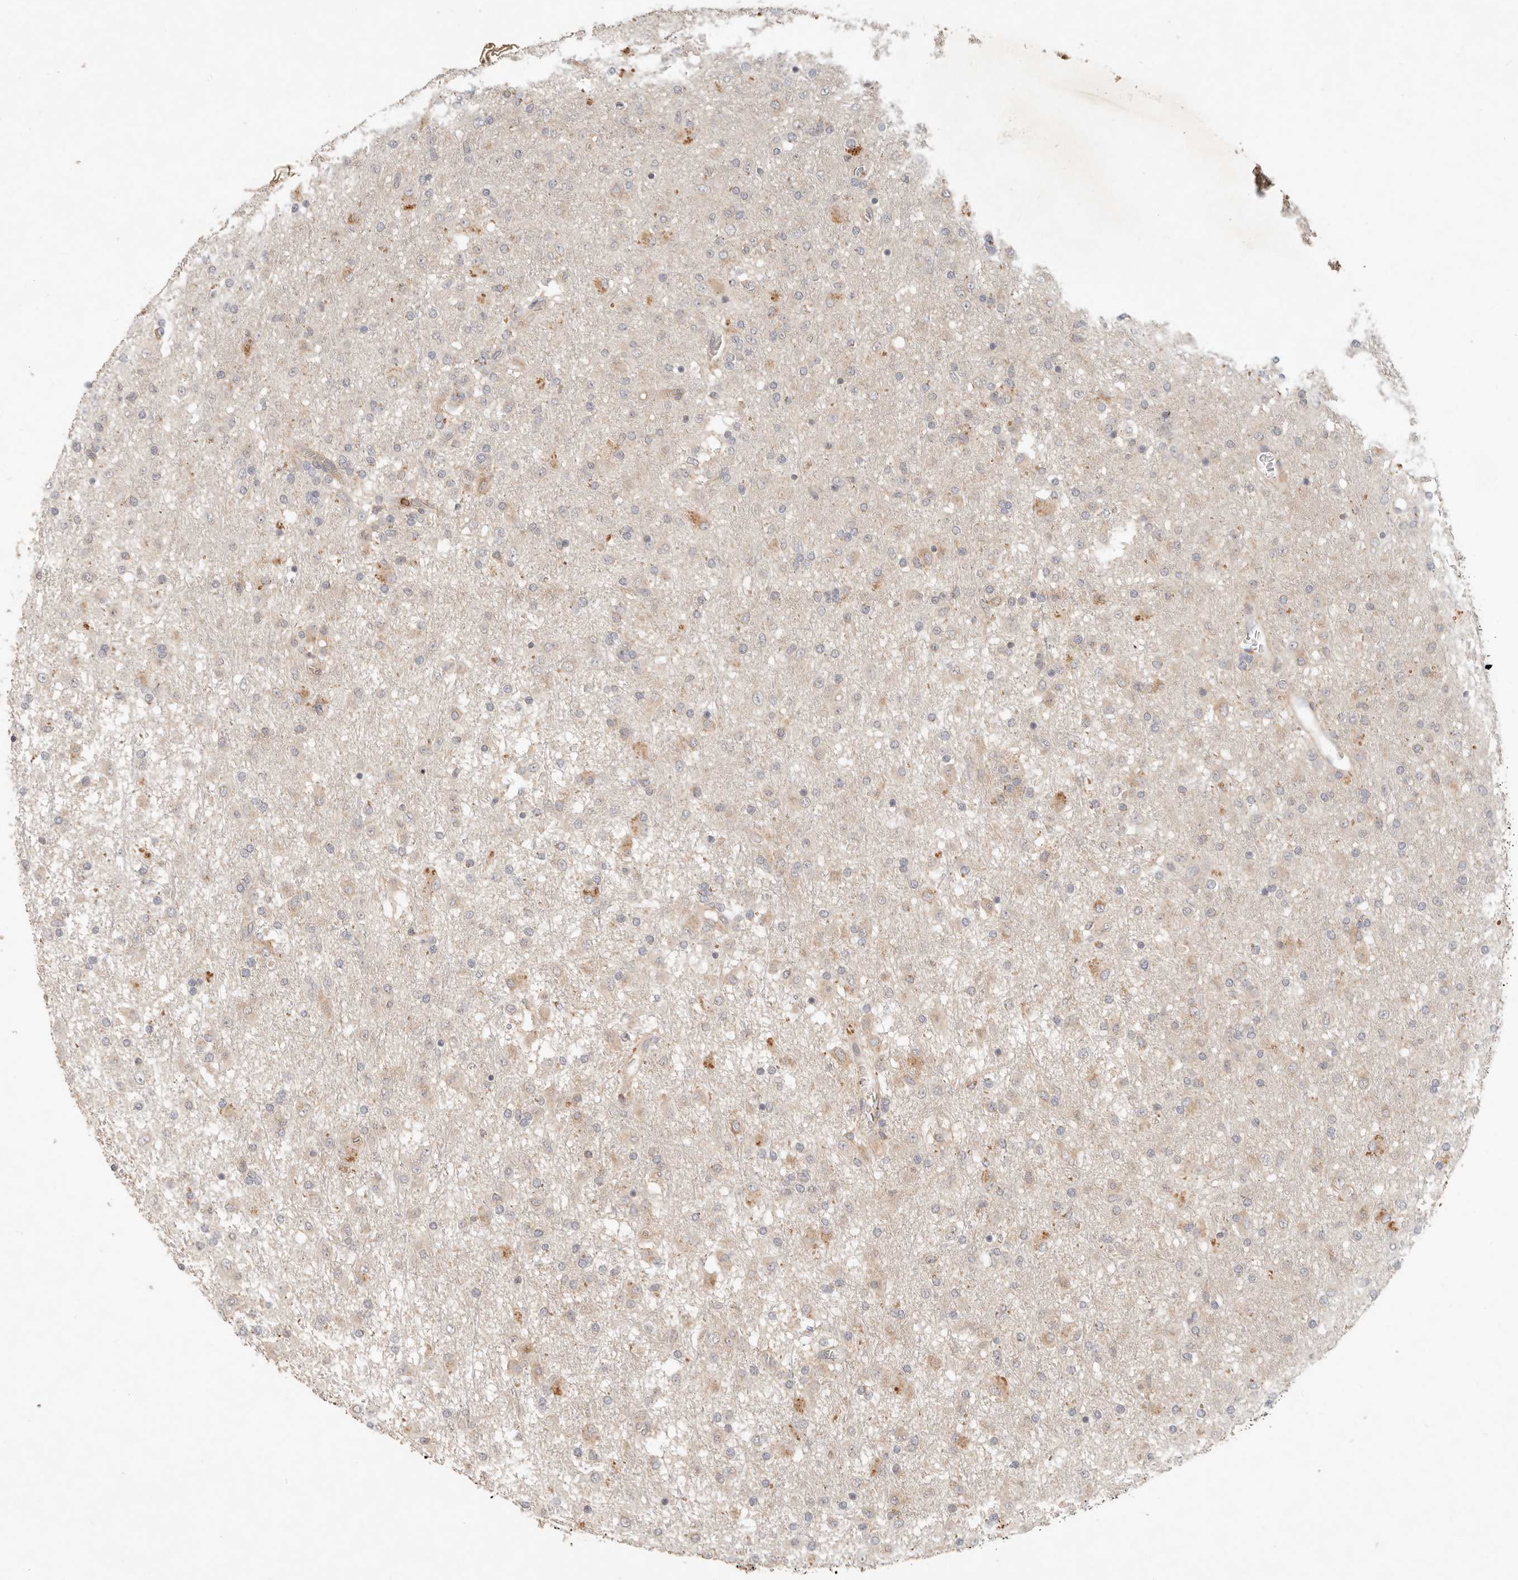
{"staining": {"intensity": "weak", "quantity": "25%-75%", "location": "cytoplasmic/membranous"}, "tissue": "glioma", "cell_type": "Tumor cells", "image_type": "cancer", "snomed": [{"axis": "morphology", "description": "Glioma, malignant, Low grade"}, {"axis": "topography", "description": "Brain"}], "caption": "Immunohistochemical staining of glioma reveals weak cytoplasmic/membranous protein positivity in approximately 25%-75% of tumor cells.", "gene": "ARHGEF10L", "patient": {"sex": "male", "age": 65}}